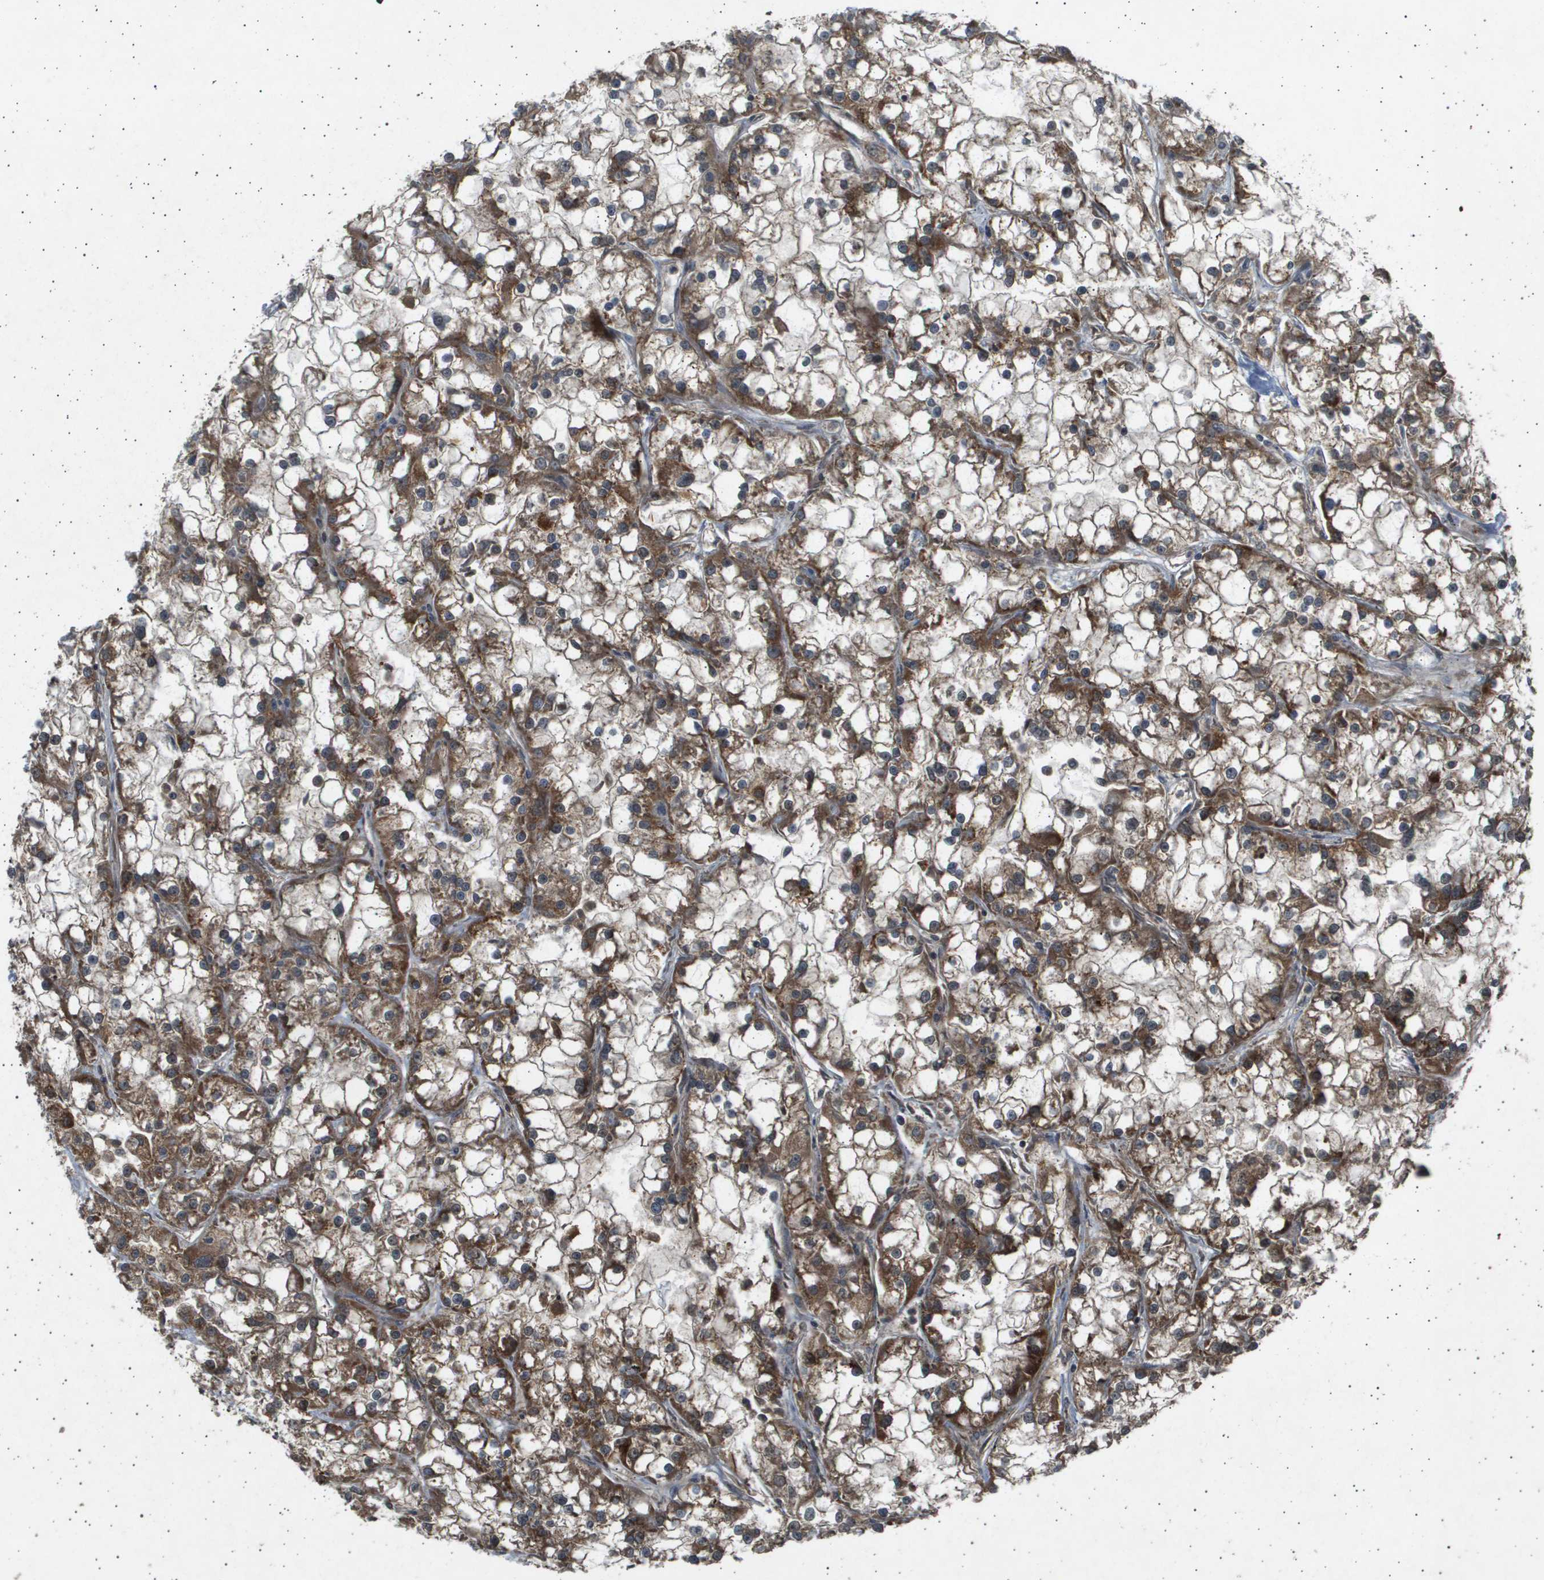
{"staining": {"intensity": "moderate", "quantity": ">75%", "location": "cytoplasmic/membranous"}, "tissue": "renal cancer", "cell_type": "Tumor cells", "image_type": "cancer", "snomed": [{"axis": "morphology", "description": "Adenocarcinoma, NOS"}, {"axis": "topography", "description": "Kidney"}], "caption": "Immunohistochemical staining of human adenocarcinoma (renal) displays medium levels of moderate cytoplasmic/membranous protein positivity in about >75% of tumor cells.", "gene": "TNRC6A", "patient": {"sex": "female", "age": 52}}